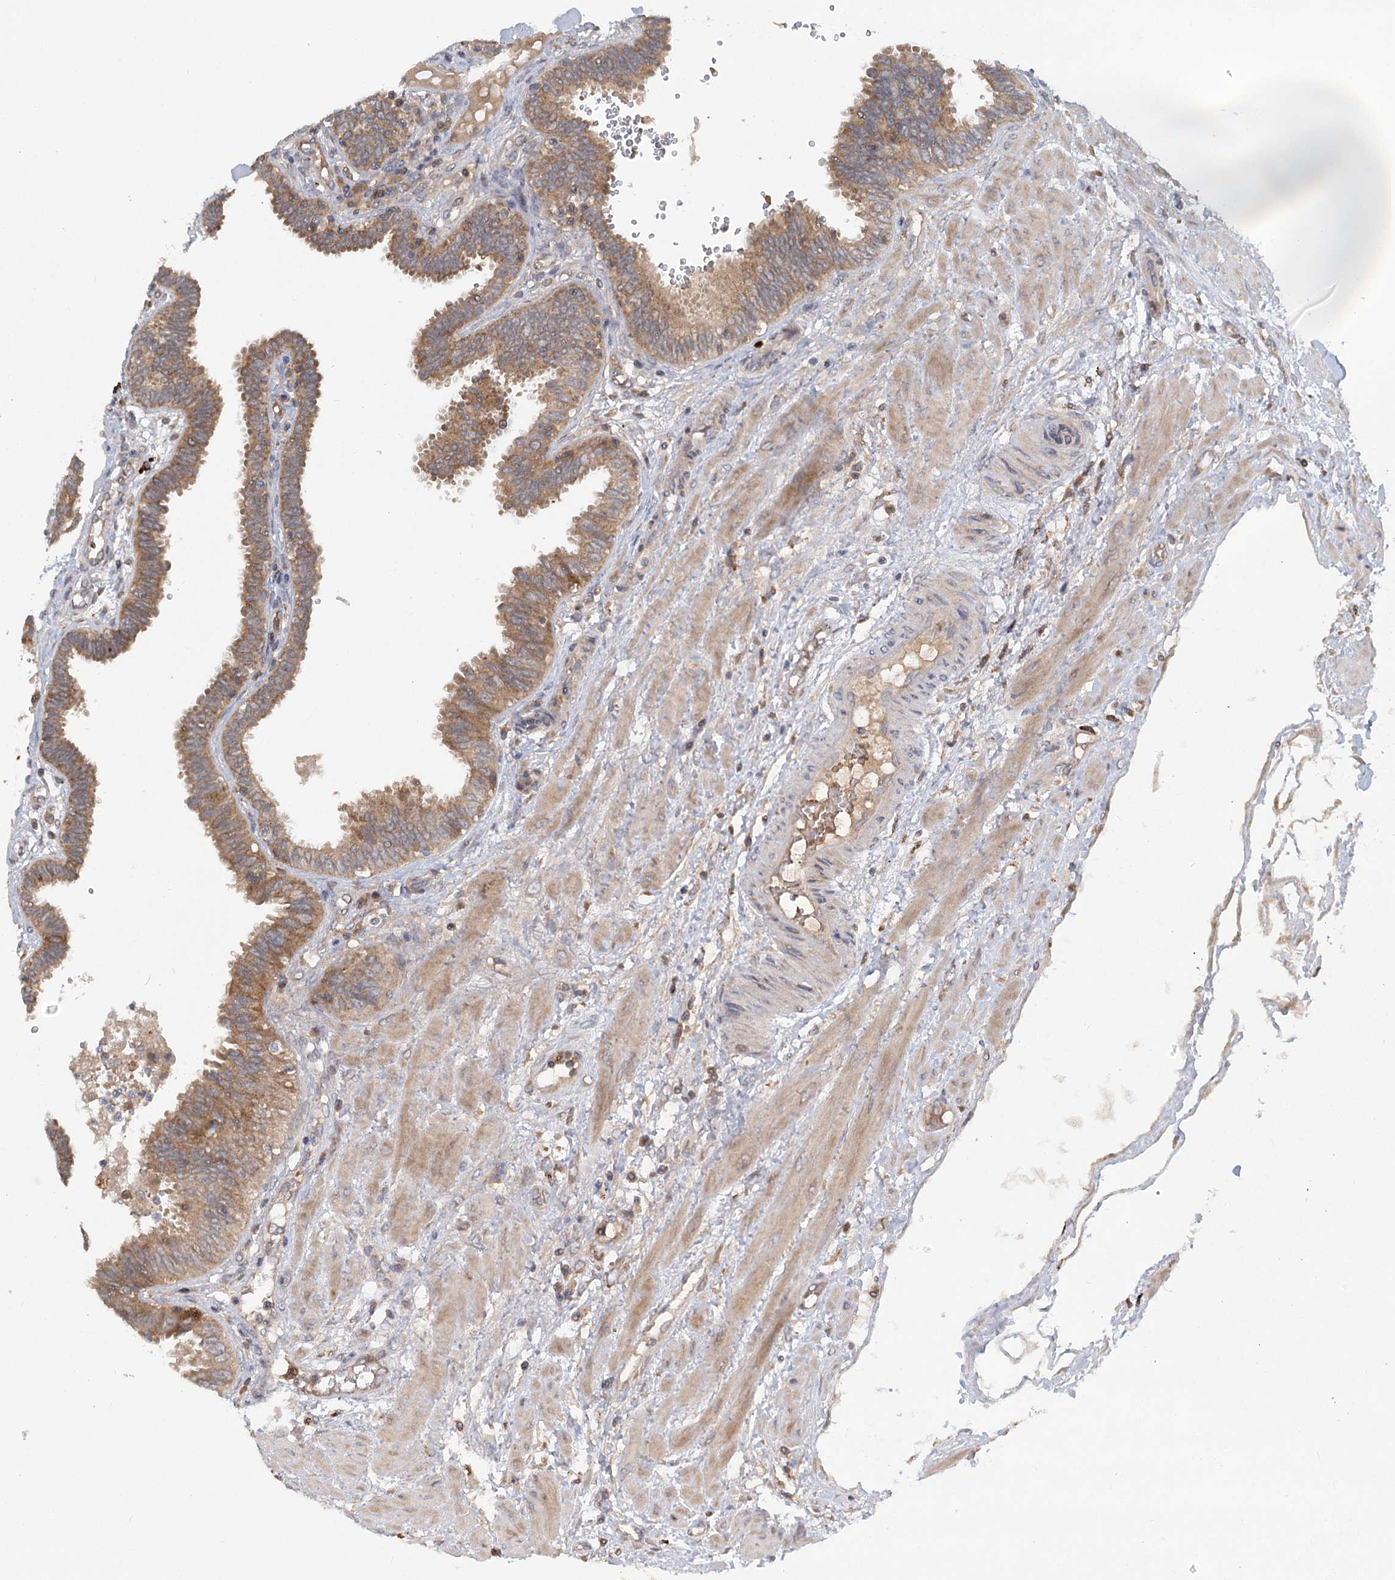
{"staining": {"intensity": "moderate", "quantity": ">75%", "location": "cytoplasmic/membranous"}, "tissue": "fallopian tube", "cell_type": "Glandular cells", "image_type": "normal", "snomed": [{"axis": "morphology", "description": "Normal tissue, NOS"}, {"axis": "topography", "description": "Fallopian tube"}], "caption": "High-power microscopy captured an IHC micrograph of benign fallopian tube, revealing moderate cytoplasmic/membranous staining in about >75% of glandular cells.", "gene": "PYROXD2", "patient": {"sex": "female", "age": 32}}